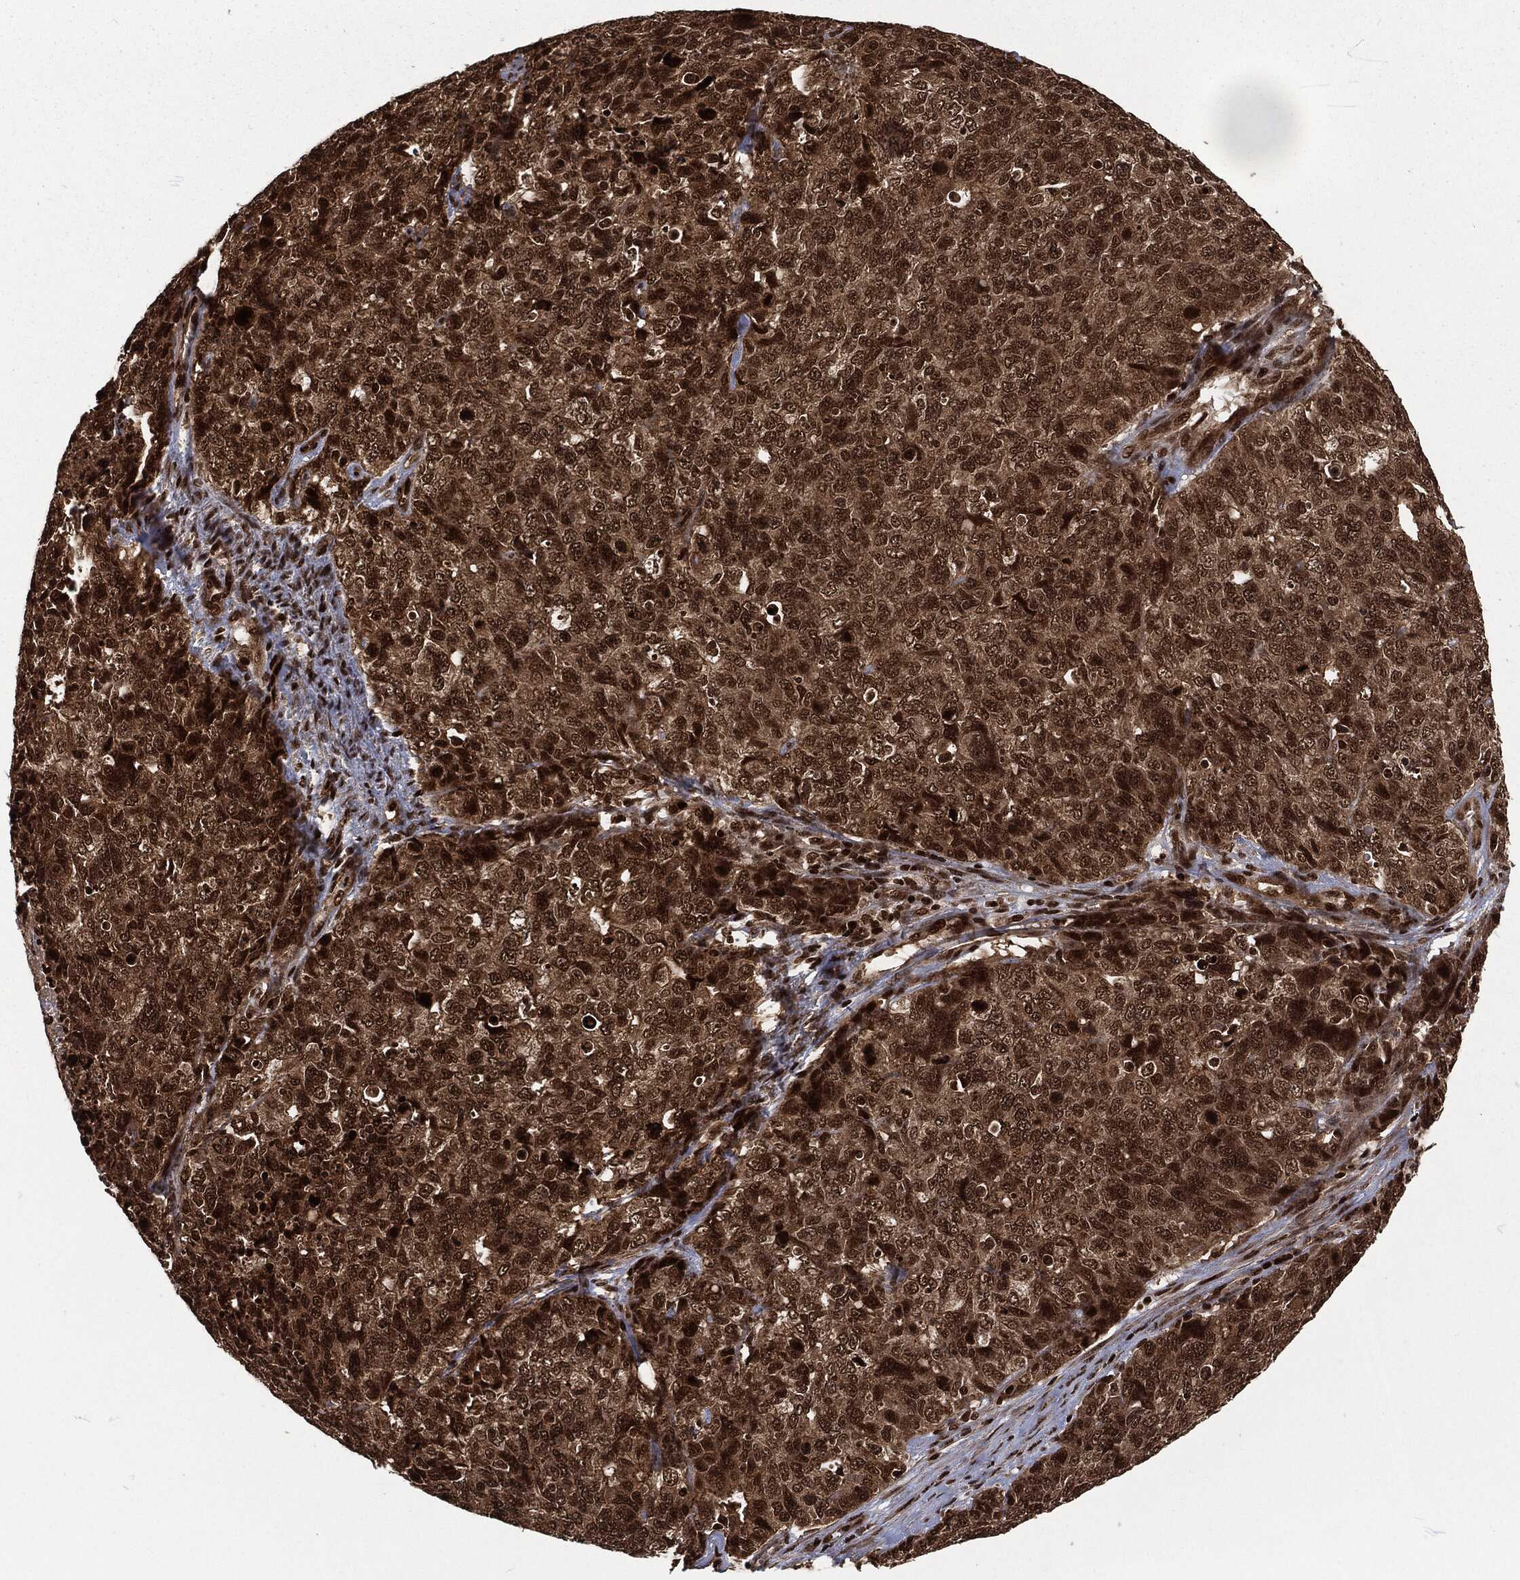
{"staining": {"intensity": "strong", "quantity": "25%-75%", "location": "cytoplasmic/membranous,nuclear"}, "tissue": "cervical cancer", "cell_type": "Tumor cells", "image_type": "cancer", "snomed": [{"axis": "morphology", "description": "Squamous cell carcinoma, NOS"}, {"axis": "topography", "description": "Cervix"}], "caption": "Protein expression analysis of human cervical cancer (squamous cell carcinoma) reveals strong cytoplasmic/membranous and nuclear expression in approximately 25%-75% of tumor cells.", "gene": "NGRN", "patient": {"sex": "female", "age": 63}}